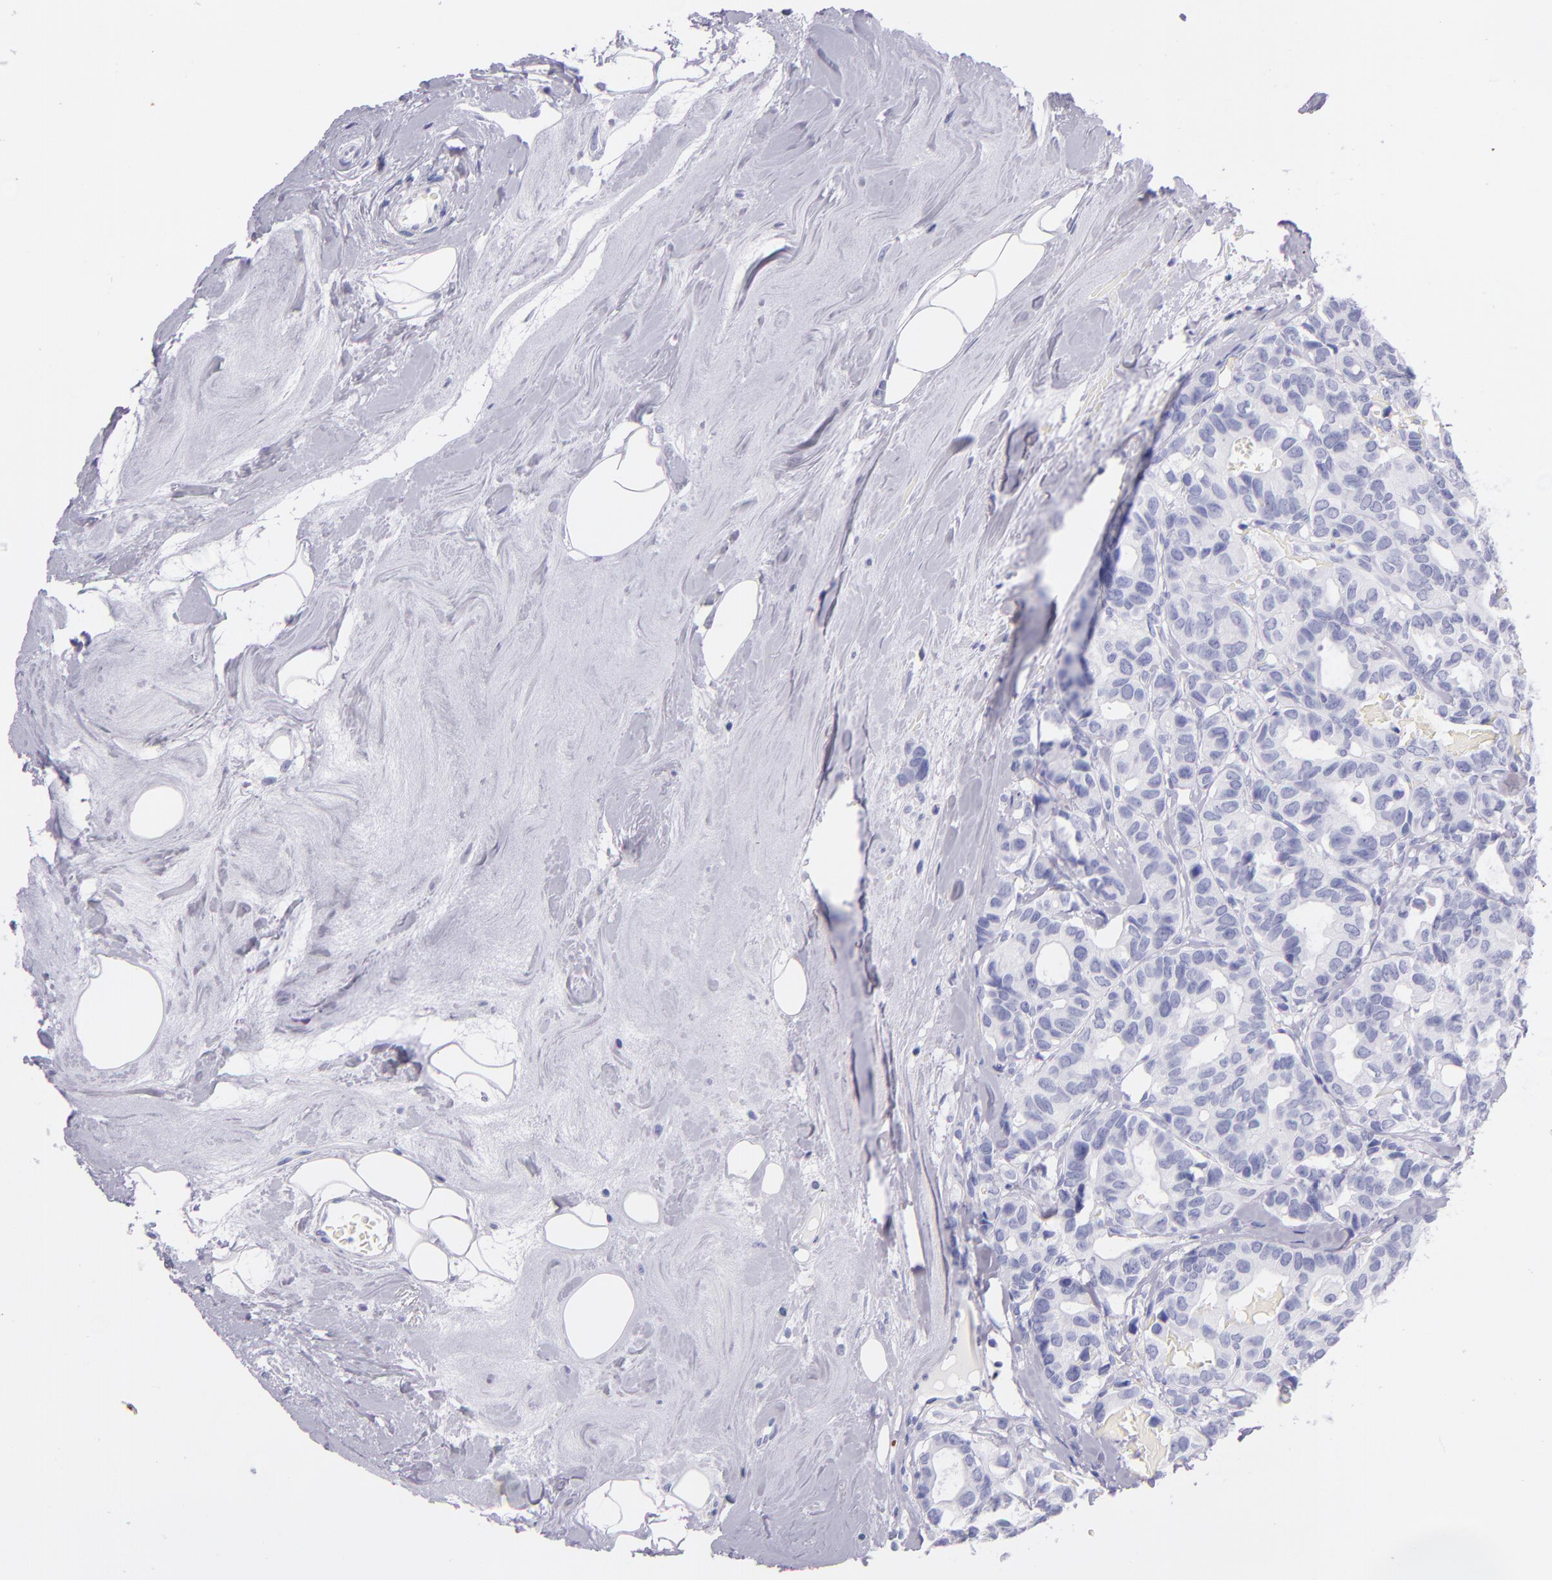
{"staining": {"intensity": "negative", "quantity": "none", "location": "none"}, "tissue": "breast cancer", "cell_type": "Tumor cells", "image_type": "cancer", "snomed": [{"axis": "morphology", "description": "Duct carcinoma"}, {"axis": "topography", "description": "Breast"}], "caption": "Tumor cells show no significant protein positivity in breast cancer (infiltrating ductal carcinoma).", "gene": "SFTPA2", "patient": {"sex": "female", "age": 69}}